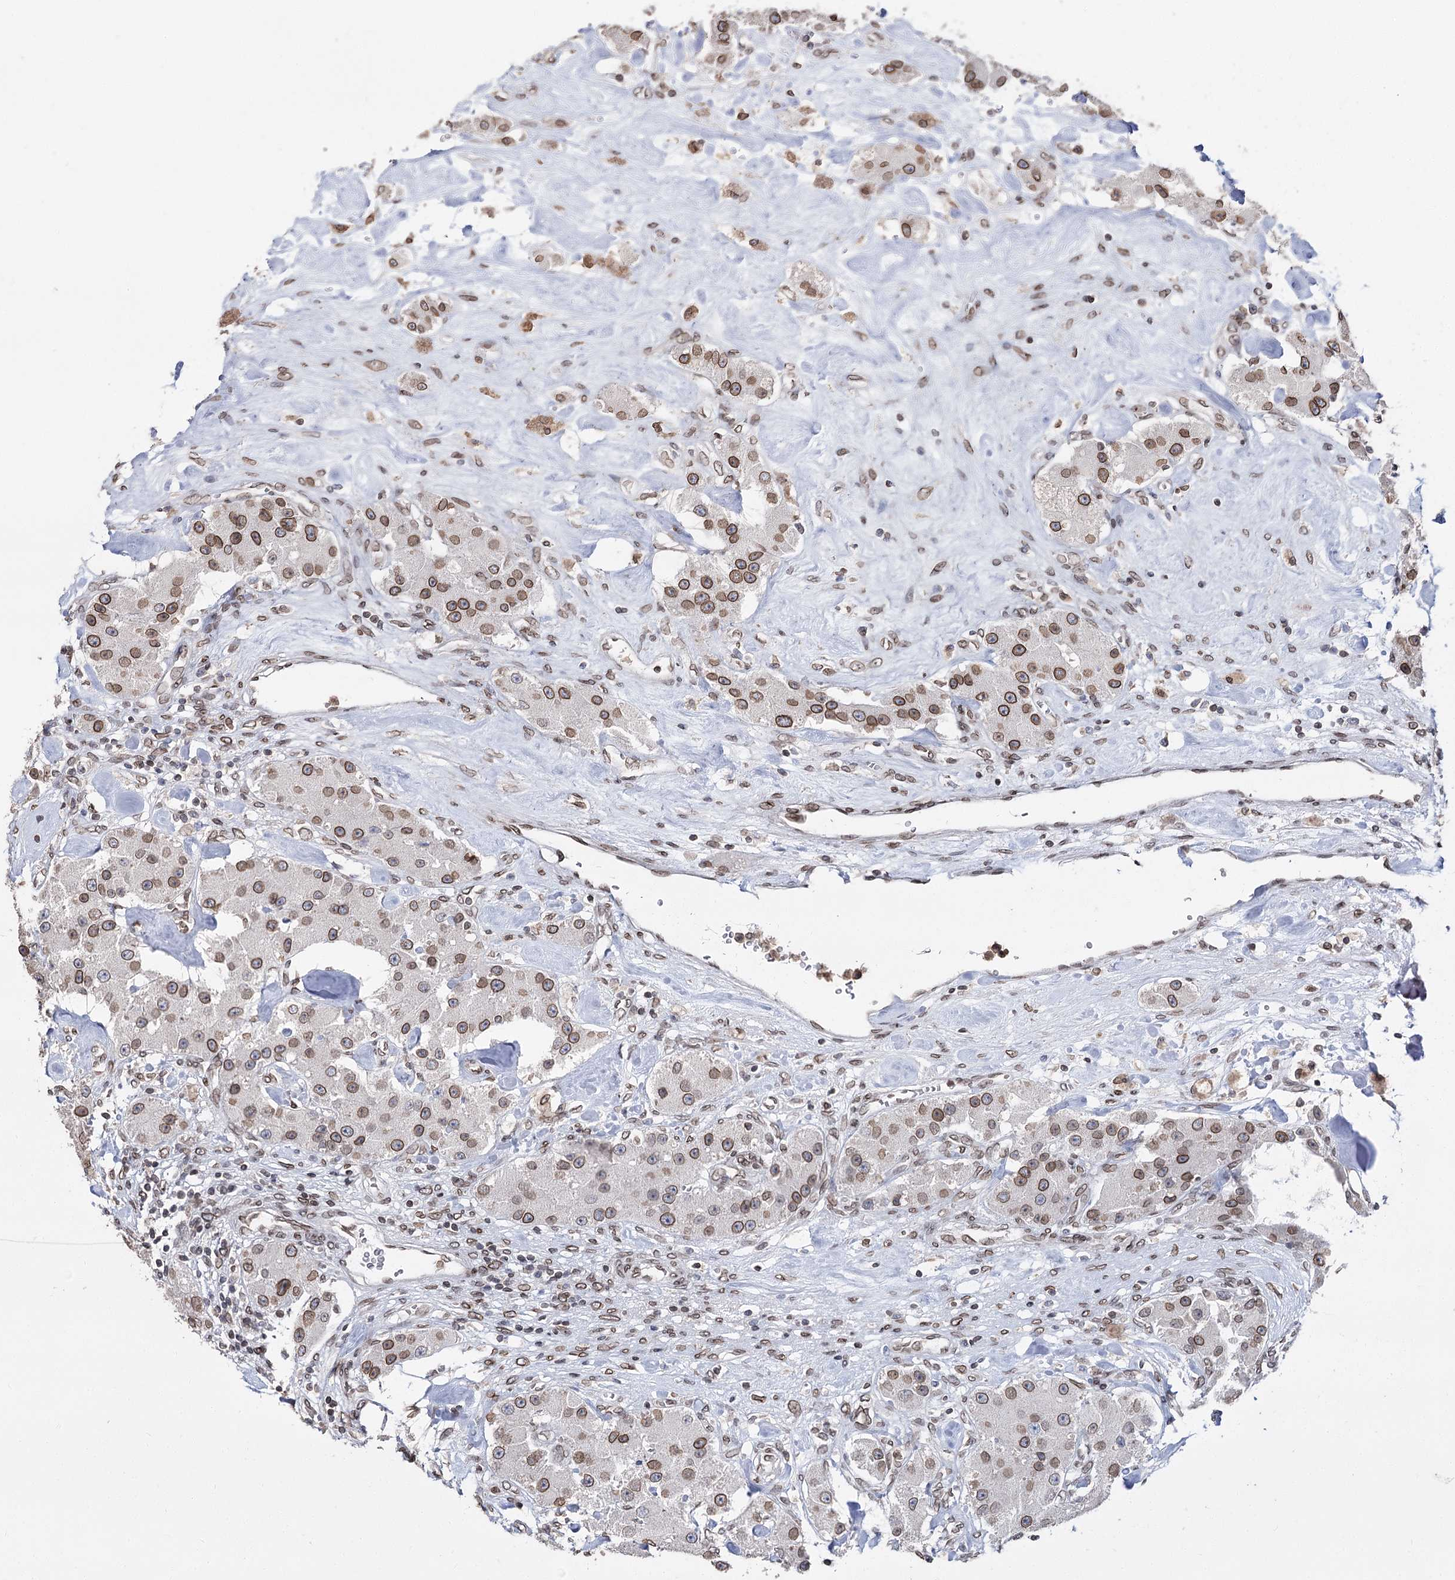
{"staining": {"intensity": "moderate", "quantity": ">75%", "location": "cytoplasmic/membranous,nuclear"}, "tissue": "carcinoid", "cell_type": "Tumor cells", "image_type": "cancer", "snomed": [{"axis": "morphology", "description": "Carcinoid, malignant, NOS"}, {"axis": "topography", "description": "Pancreas"}], "caption": "This is a histology image of immunohistochemistry (IHC) staining of malignant carcinoid, which shows moderate expression in the cytoplasmic/membranous and nuclear of tumor cells.", "gene": "KIAA0930", "patient": {"sex": "male", "age": 41}}